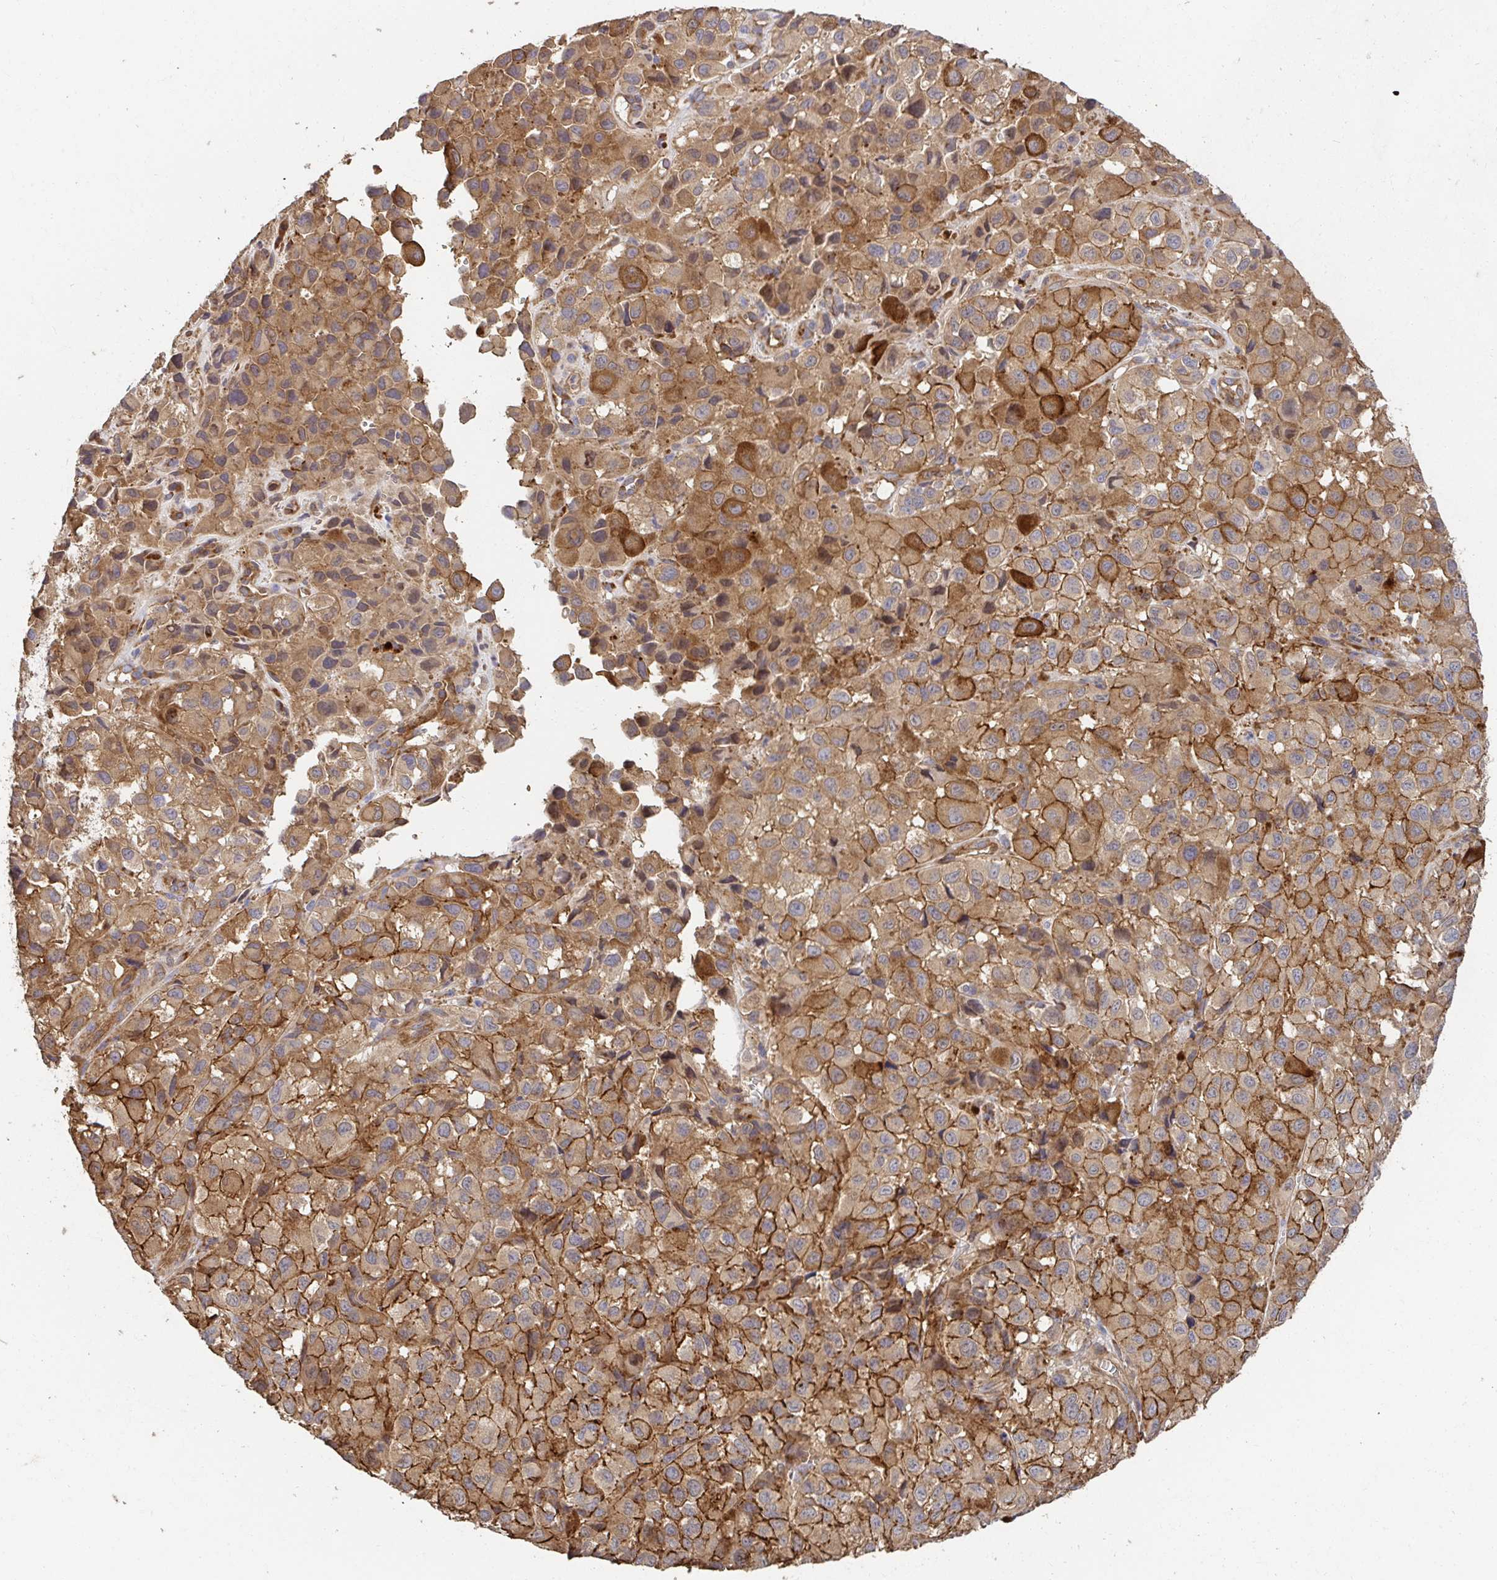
{"staining": {"intensity": "moderate", "quantity": ">75%", "location": "cytoplasmic/membranous"}, "tissue": "melanoma", "cell_type": "Tumor cells", "image_type": "cancer", "snomed": [{"axis": "morphology", "description": "Malignant melanoma, NOS"}, {"axis": "topography", "description": "Skin"}], "caption": "Moderate cytoplasmic/membranous protein positivity is appreciated in about >75% of tumor cells in malignant melanoma.", "gene": "APBB1", "patient": {"sex": "male", "age": 93}}